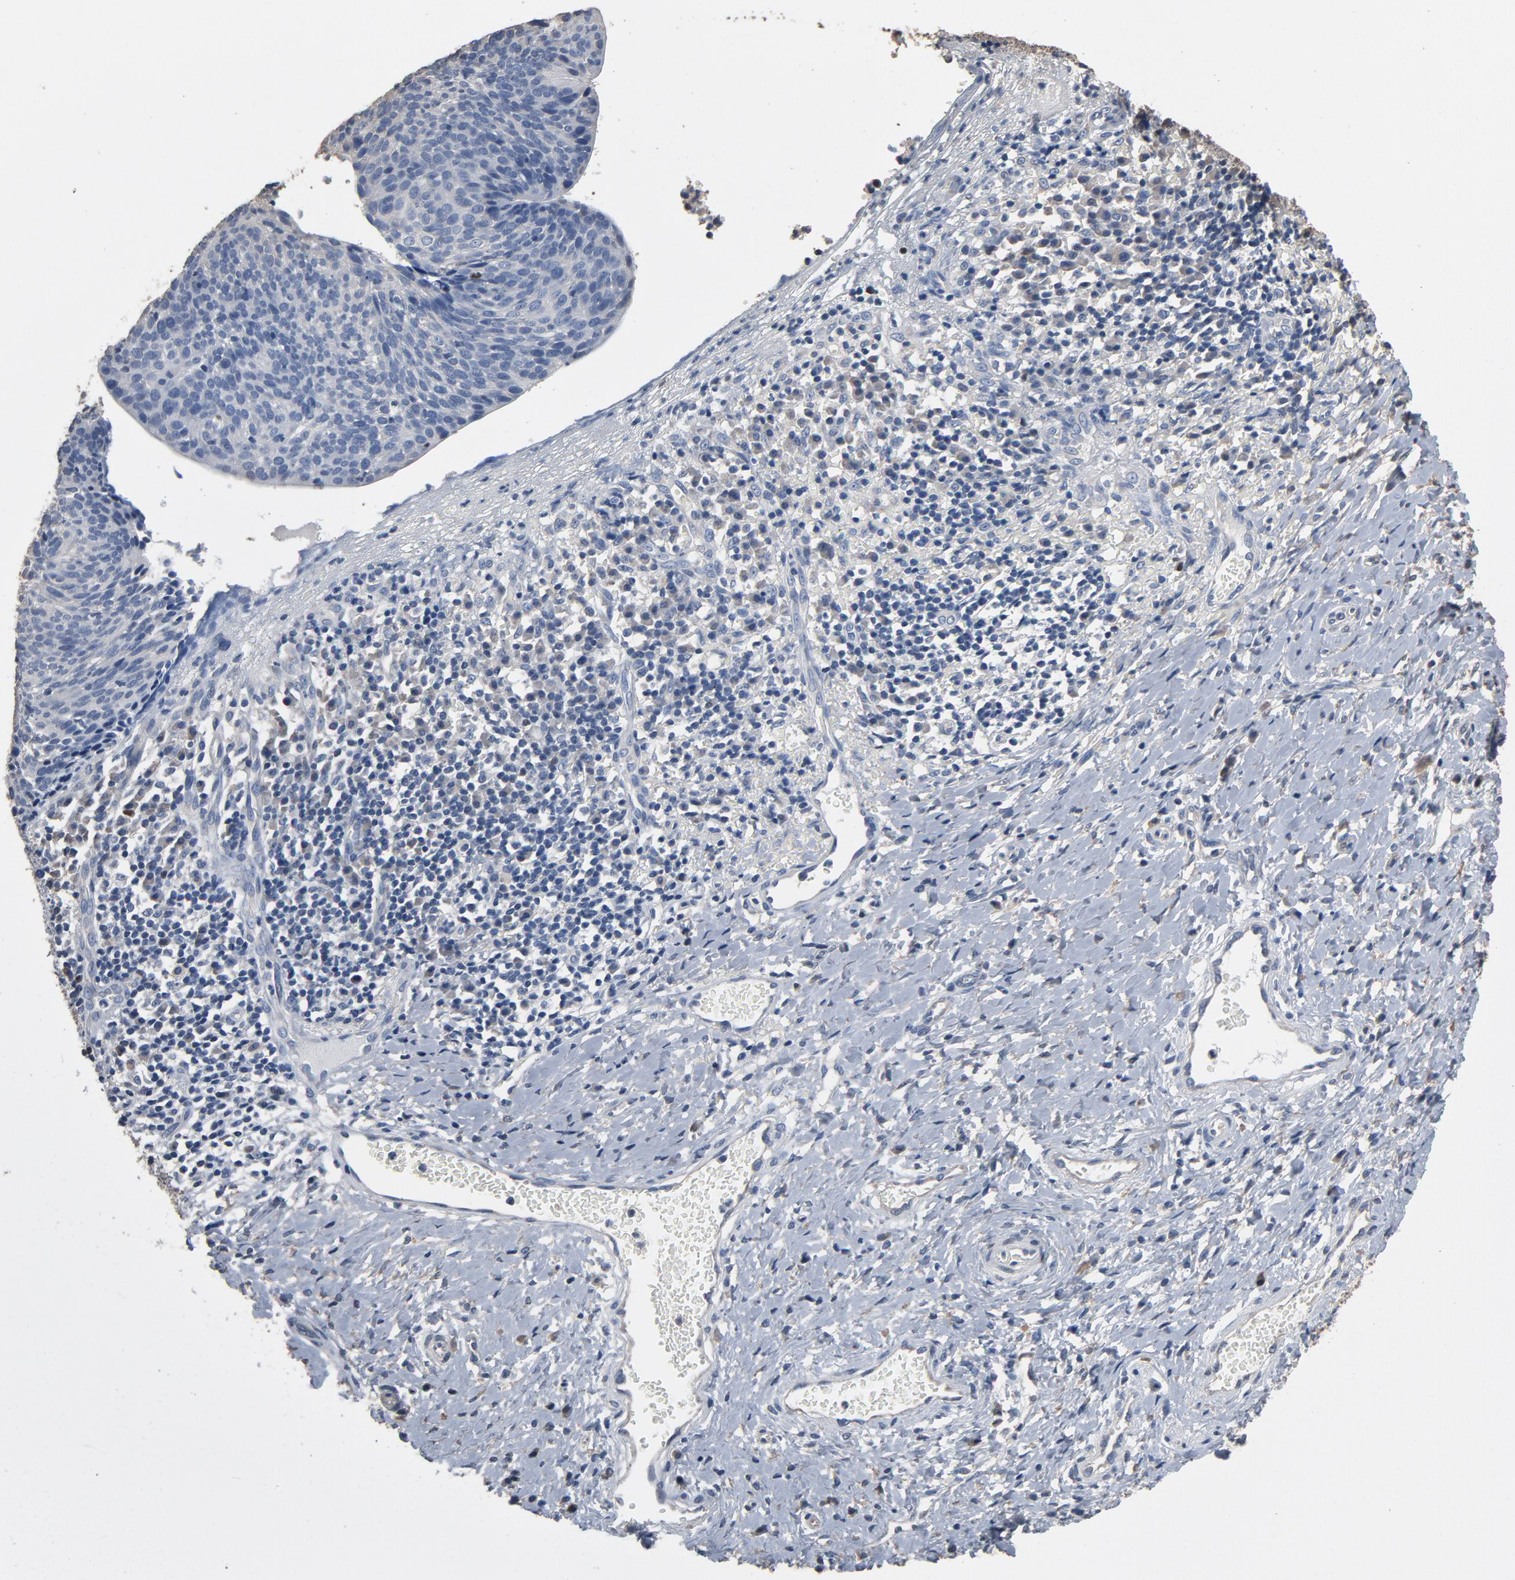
{"staining": {"intensity": "negative", "quantity": "none", "location": "none"}, "tissue": "cervical cancer", "cell_type": "Tumor cells", "image_type": "cancer", "snomed": [{"axis": "morphology", "description": "Normal tissue, NOS"}, {"axis": "morphology", "description": "Squamous cell carcinoma, NOS"}, {"axis": "topography", "description": "Cervix"}], "caption": "A high-resolution histopathology image shows immunohistochemistry staining of squamous cell carcinoma (cervical), which shows no significant positivity in tumor cells.", "gene": "SOX6", "patient": {"sex": "female", "age": 39}}